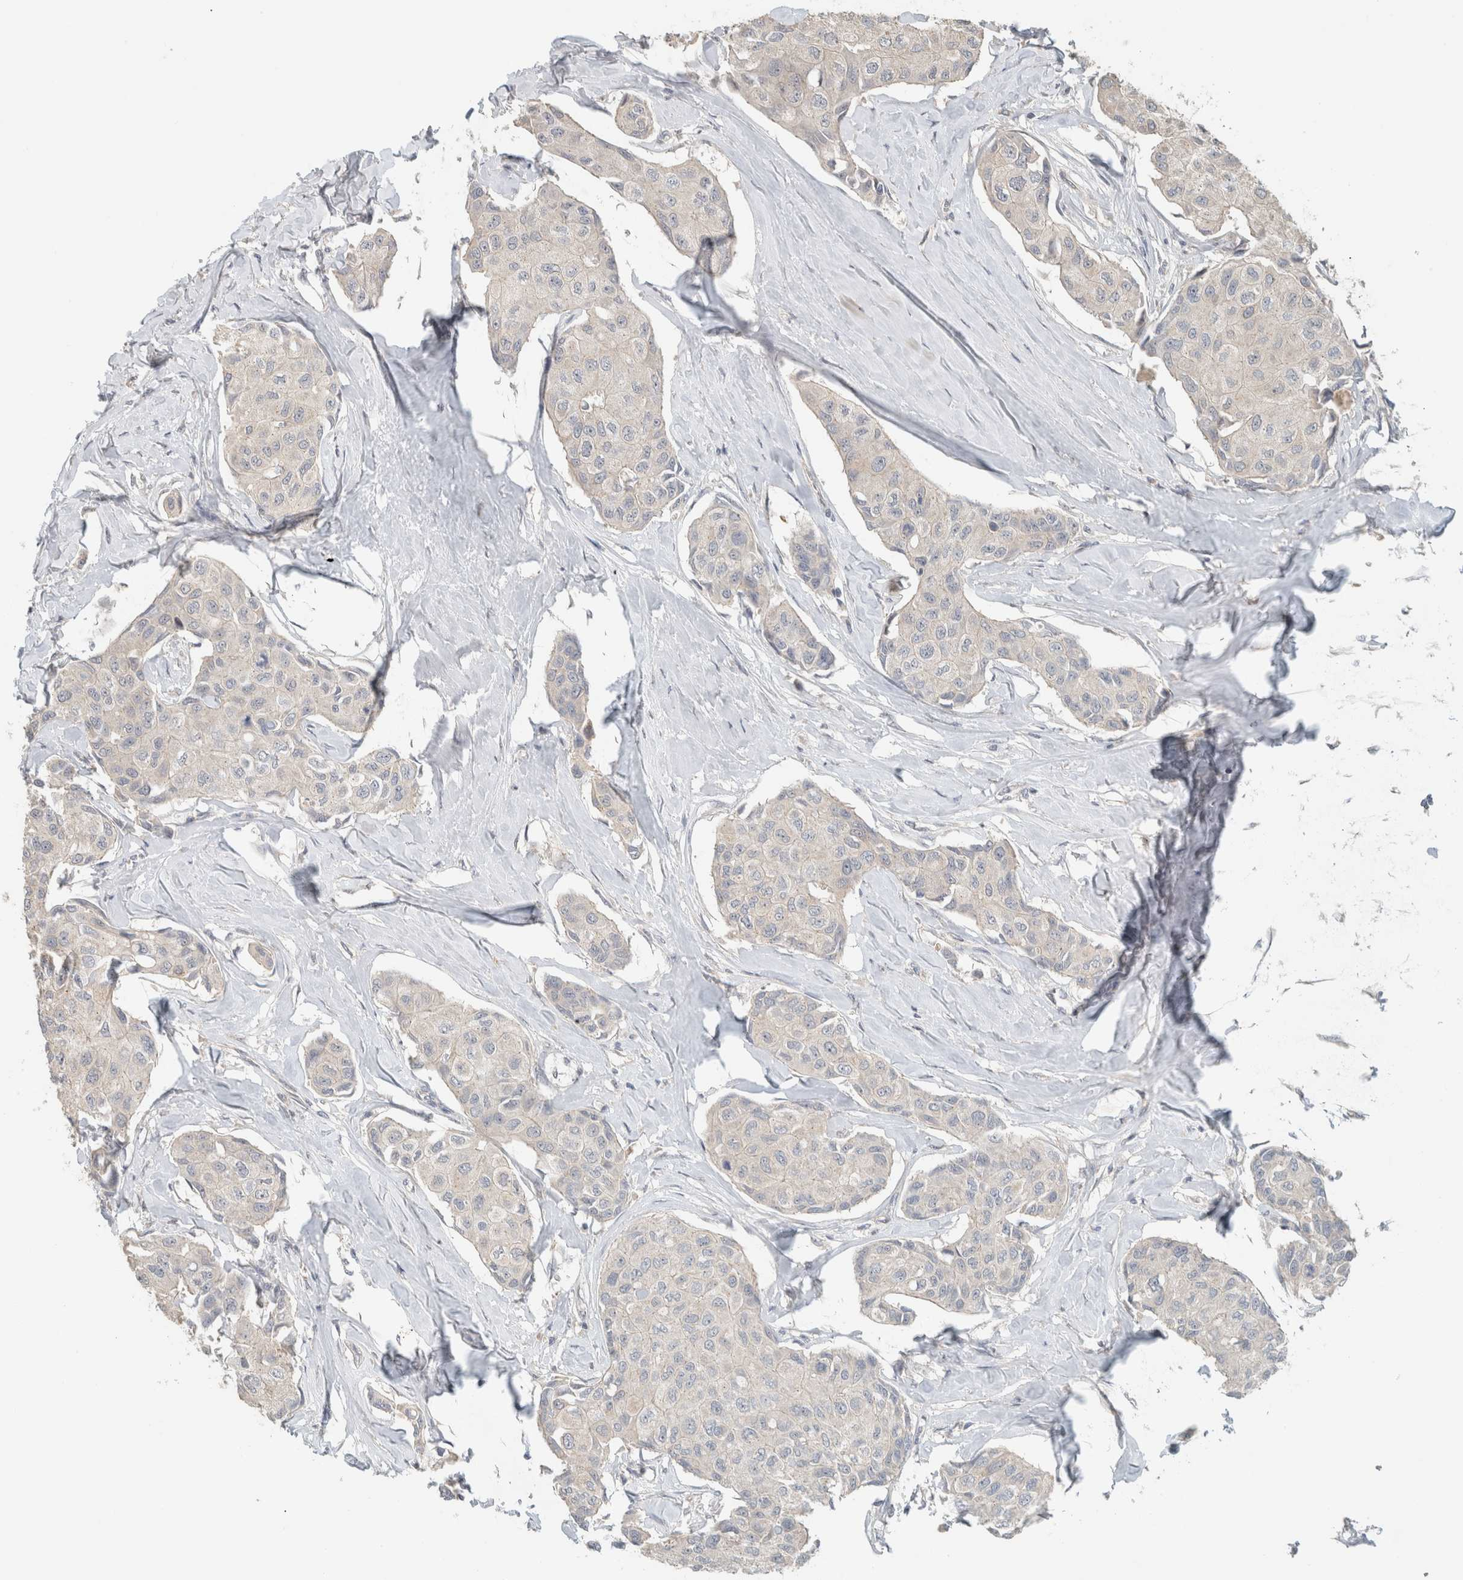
{"staining": {"intensity": "negative", "quantity": "none", "location": "none"}, "tissue": "breast cancer", "cell_type": "Tumor cells", "image_type": "cancer", "snomed": [{"axis": "morphology", "description": "Duct carcinoma"}, {"axis": "topography", "description": "Breast"}], "caption": "Immunohistochemistry (IHC) of human invasive ductal carcinoma (breast) shows no staining in tumor cells.", "gene": "ERCC6L2", "patient": {"sex": "female", "age": 80}}